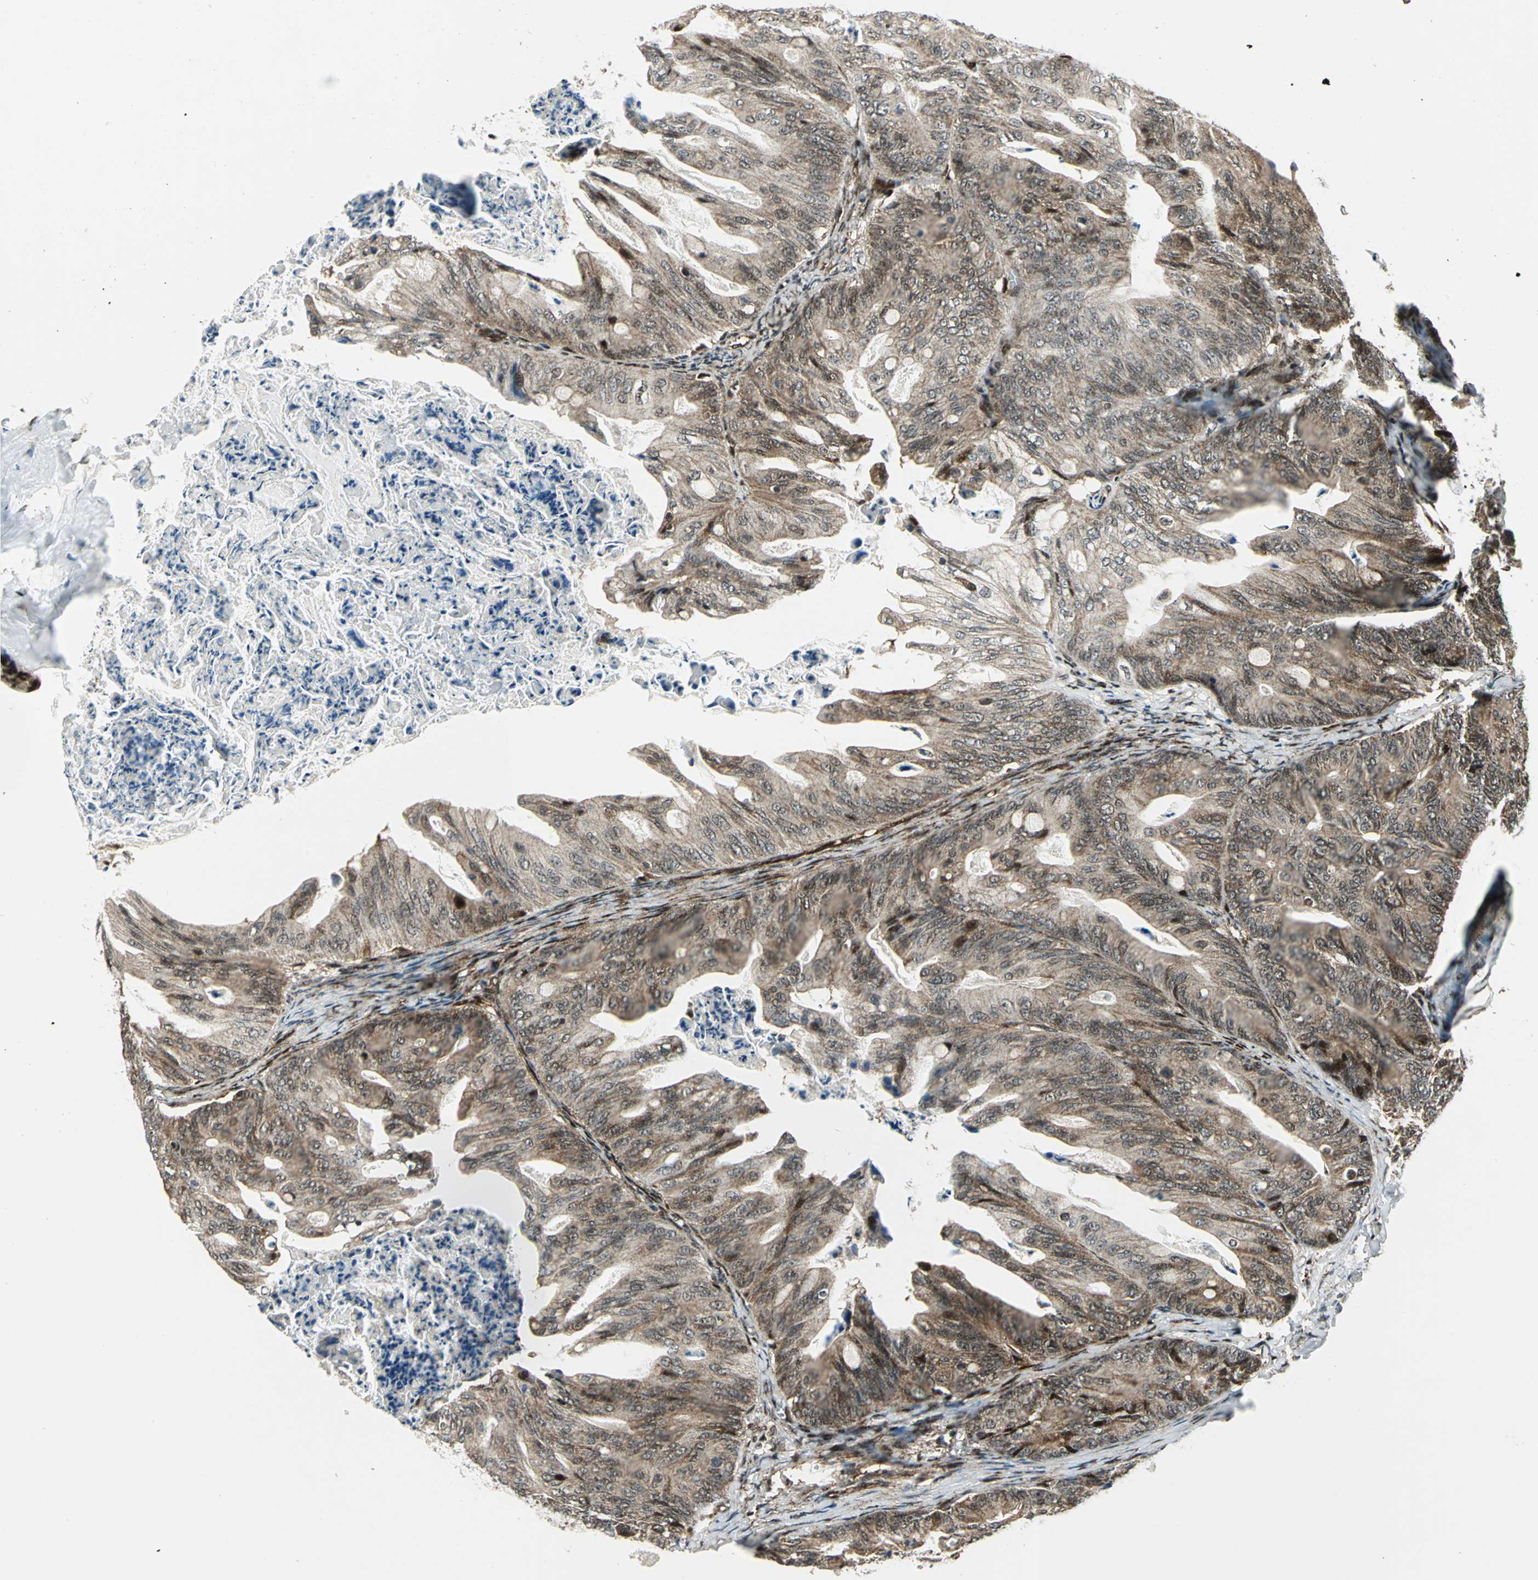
{"staining": {"intensity": "moderate", "quantity": ">75%", "location": "cytoplasmic/membranous,nuclear"}, "tissue": "ovarian cancer", "cell_type": "Tumor cells", "image_type": "cancer", "snomed": [{"axis": "morphology", "description": "Cystadenocarcinoma, mucinous, NOS"}, {"axis": "topography", "description": "Ovary"}], "caption": "DAB (3,3'-diaminobenzidine) immunohistochemical staining of ovarian cancer shows moderate cytoplasmic/membranous and nuclear protein expression in approximately >75% of tumor cells.", "gene": "COPS5", "patient": {"sex": "female", "age": 36}}